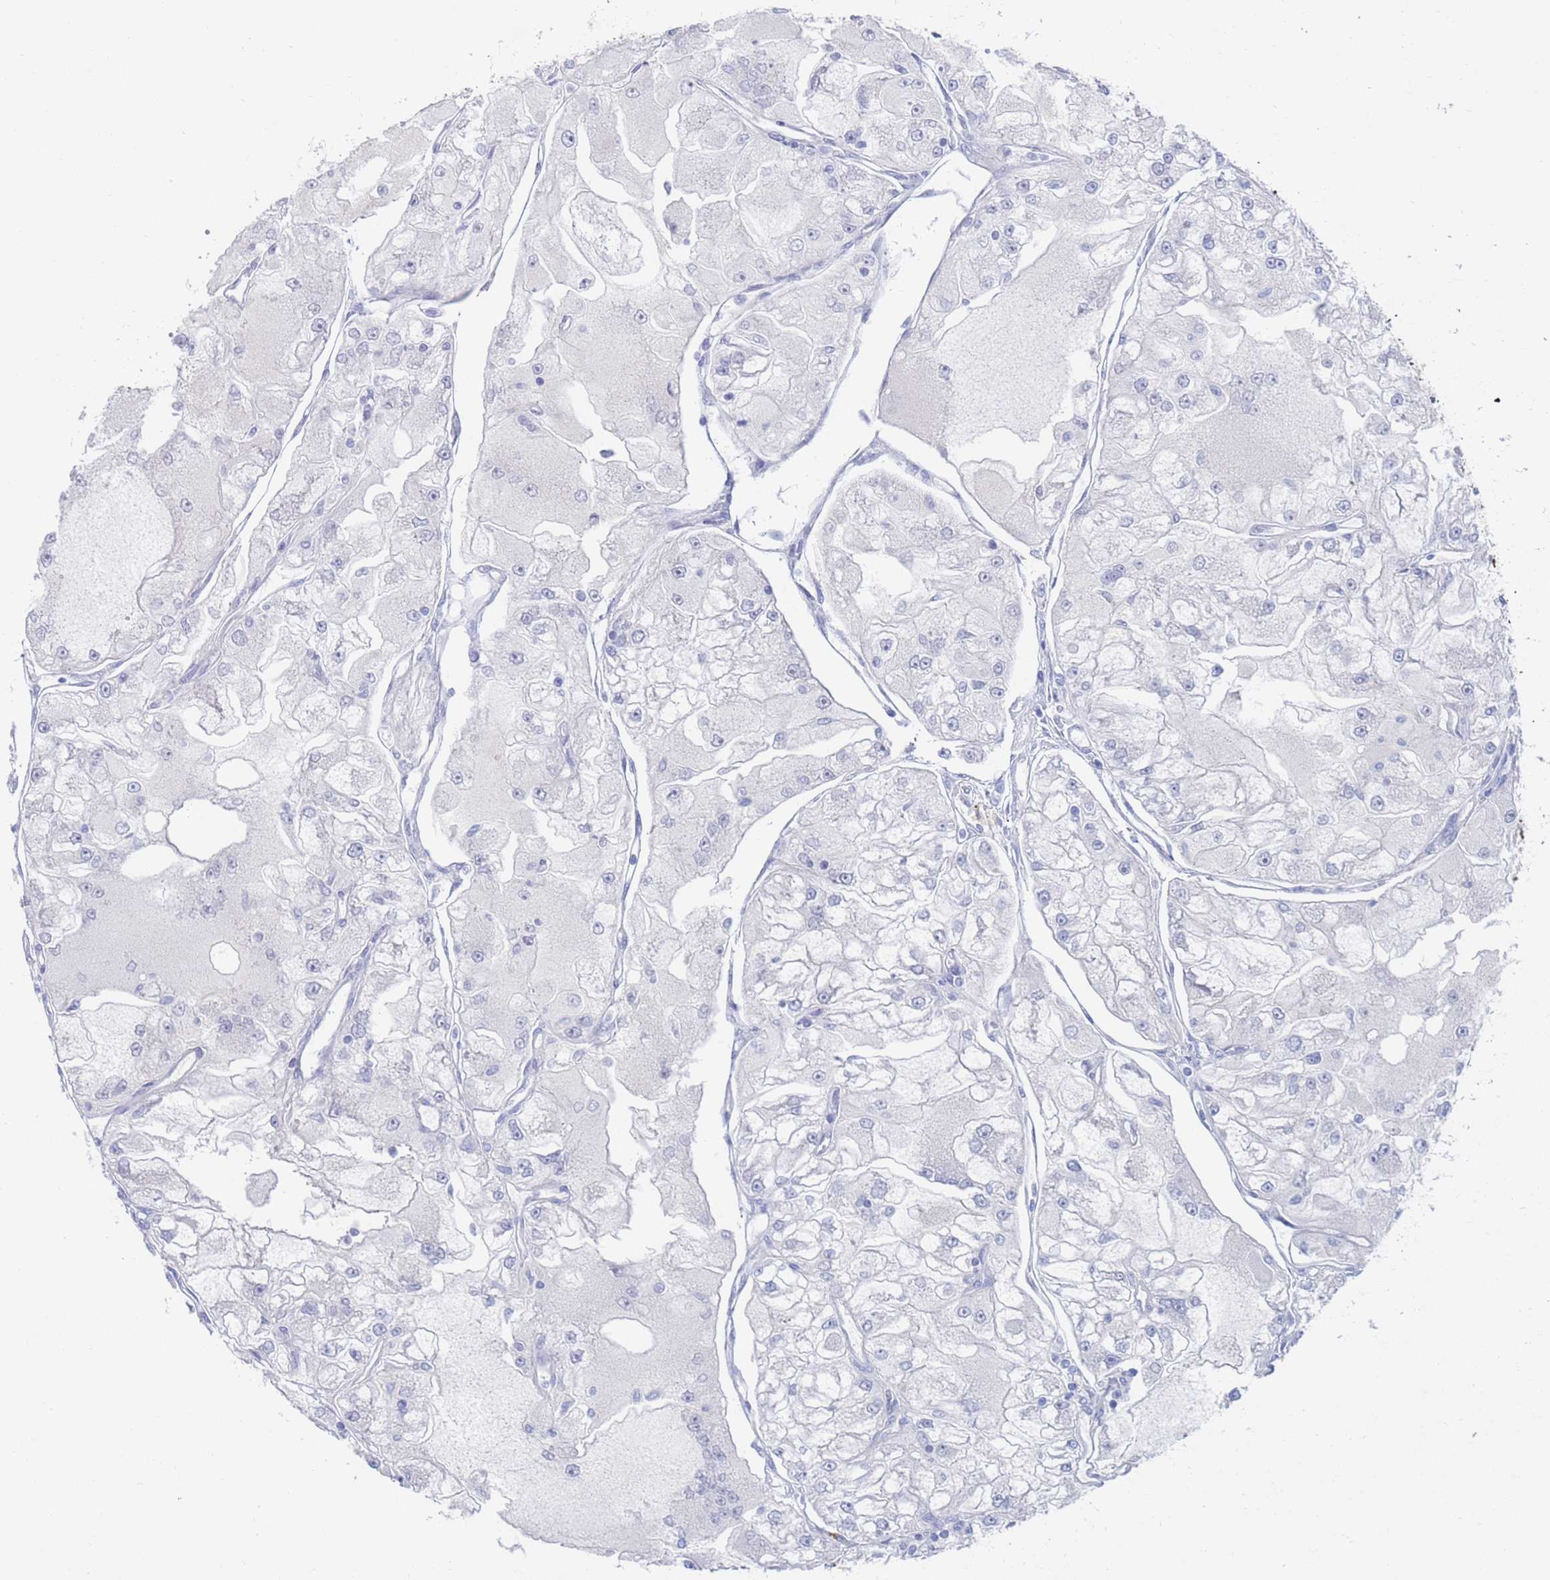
{"staining": {"intensity": "negative", "quantity": "none", "location": "none"}, "tissue": "renal cancer", "cell_type": "Tumor cells", "image_type": "cancer", "snomed": [{"axis": "morphology", "description": "Adenocarcinoma, NOS"}, {"axis": "topography", "description": "Kidney"}], "caption": "The image demonstrates no staining of tumor cells in renal adenocarcinoma.", "gene": "FUCA1", "patient": {"sex": "female", "age": 72}}